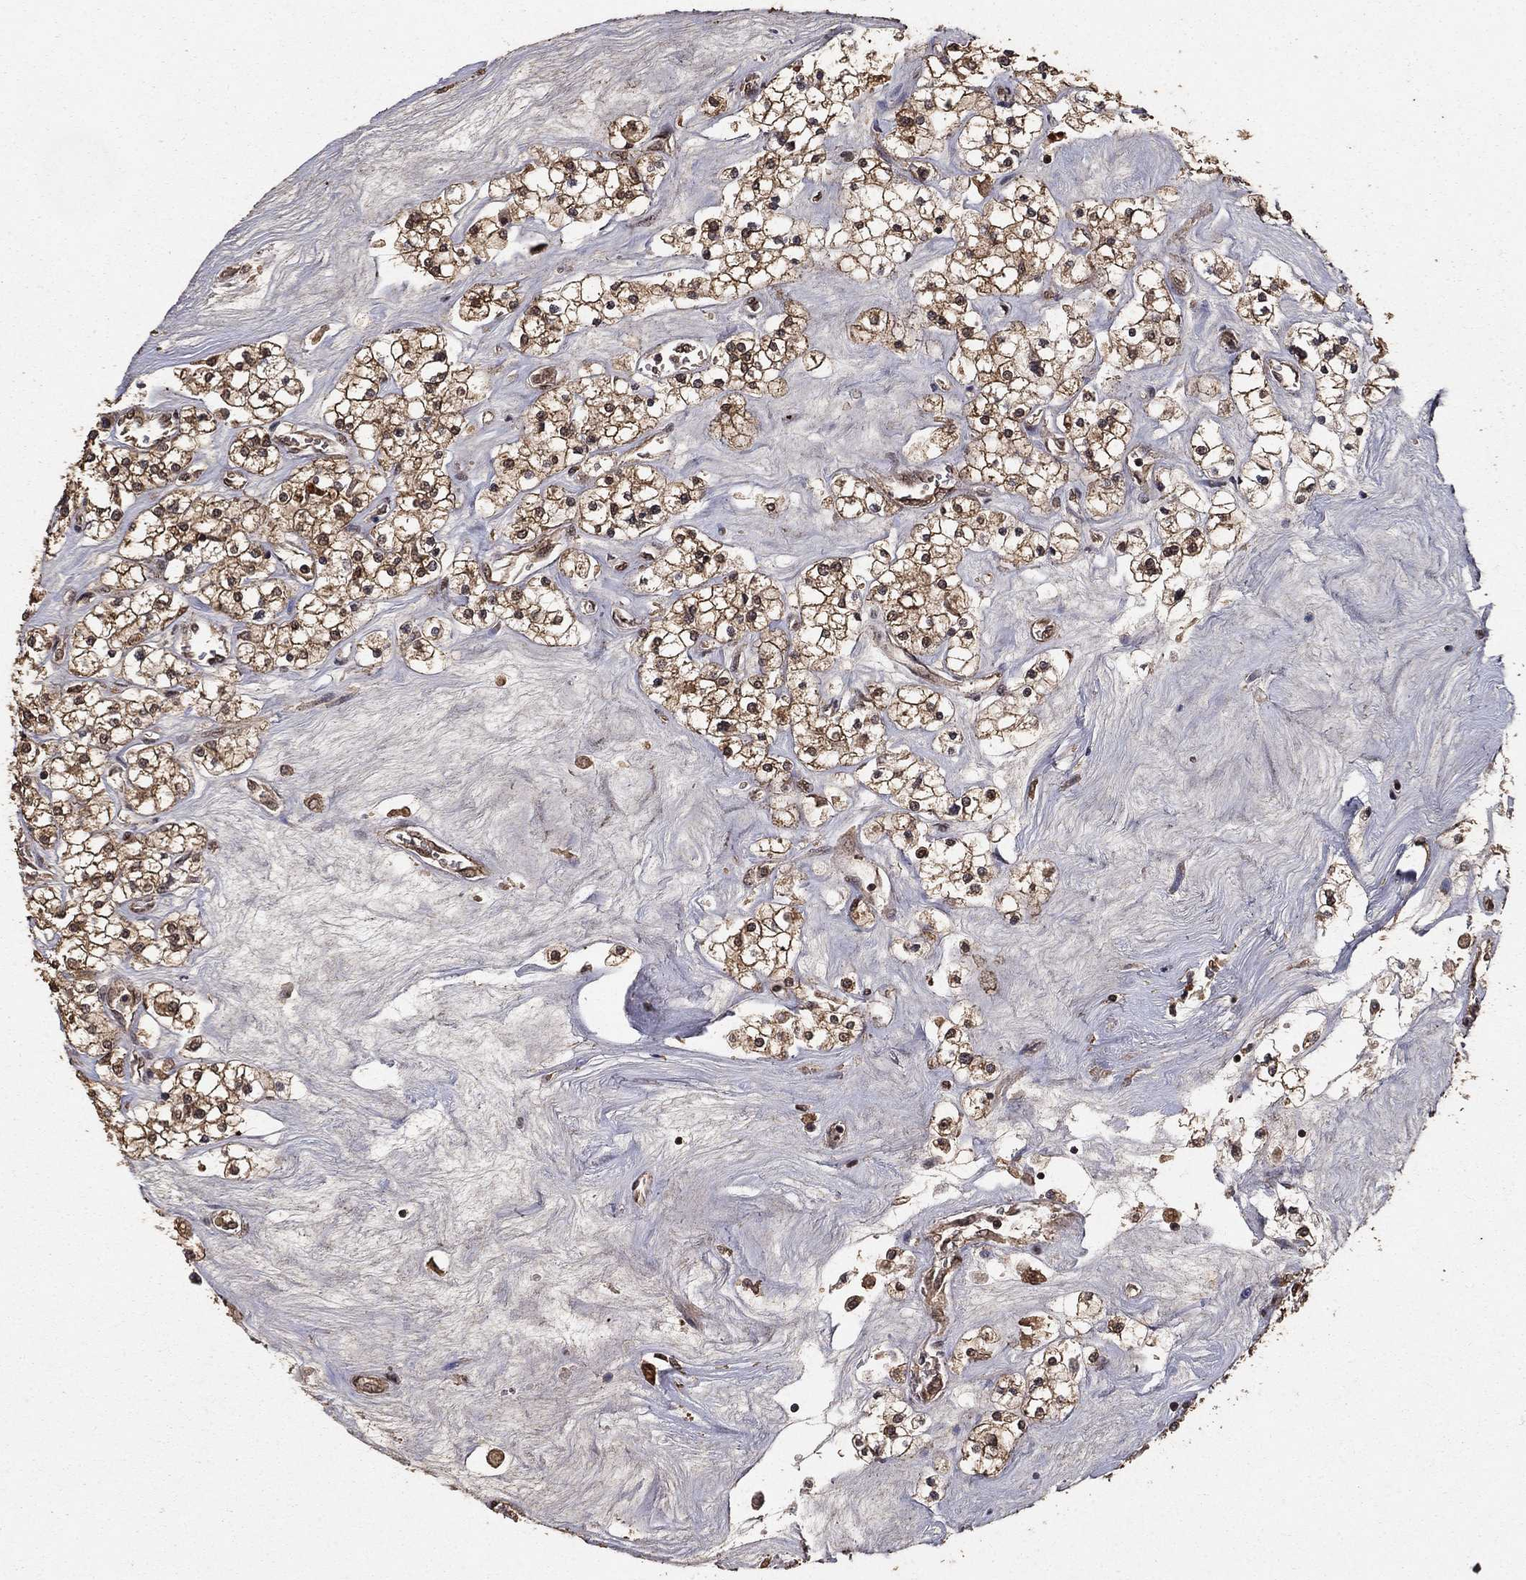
{"staining": {"intensity": "strong", "quantity": ">75%", "location": "cytoplasmic/membranous"}, "tissue": "renal cancer", "cell_type": "Tumor cells", "image_type": "cancer", "snomed": [{"axis": "morphology", "description": "Adenocarcinoma, NOS"}, {"axis": "topography", "description": "Kidney"}], "caption": "Renal cancer (adenocarcinoma) stained for a protein (brown) reveals strong cytoplasmic/membranous positive expression in about >75% of tumor cells.", "gene": "PRDM1", "patient": {"sex": "male", "age": 80}}